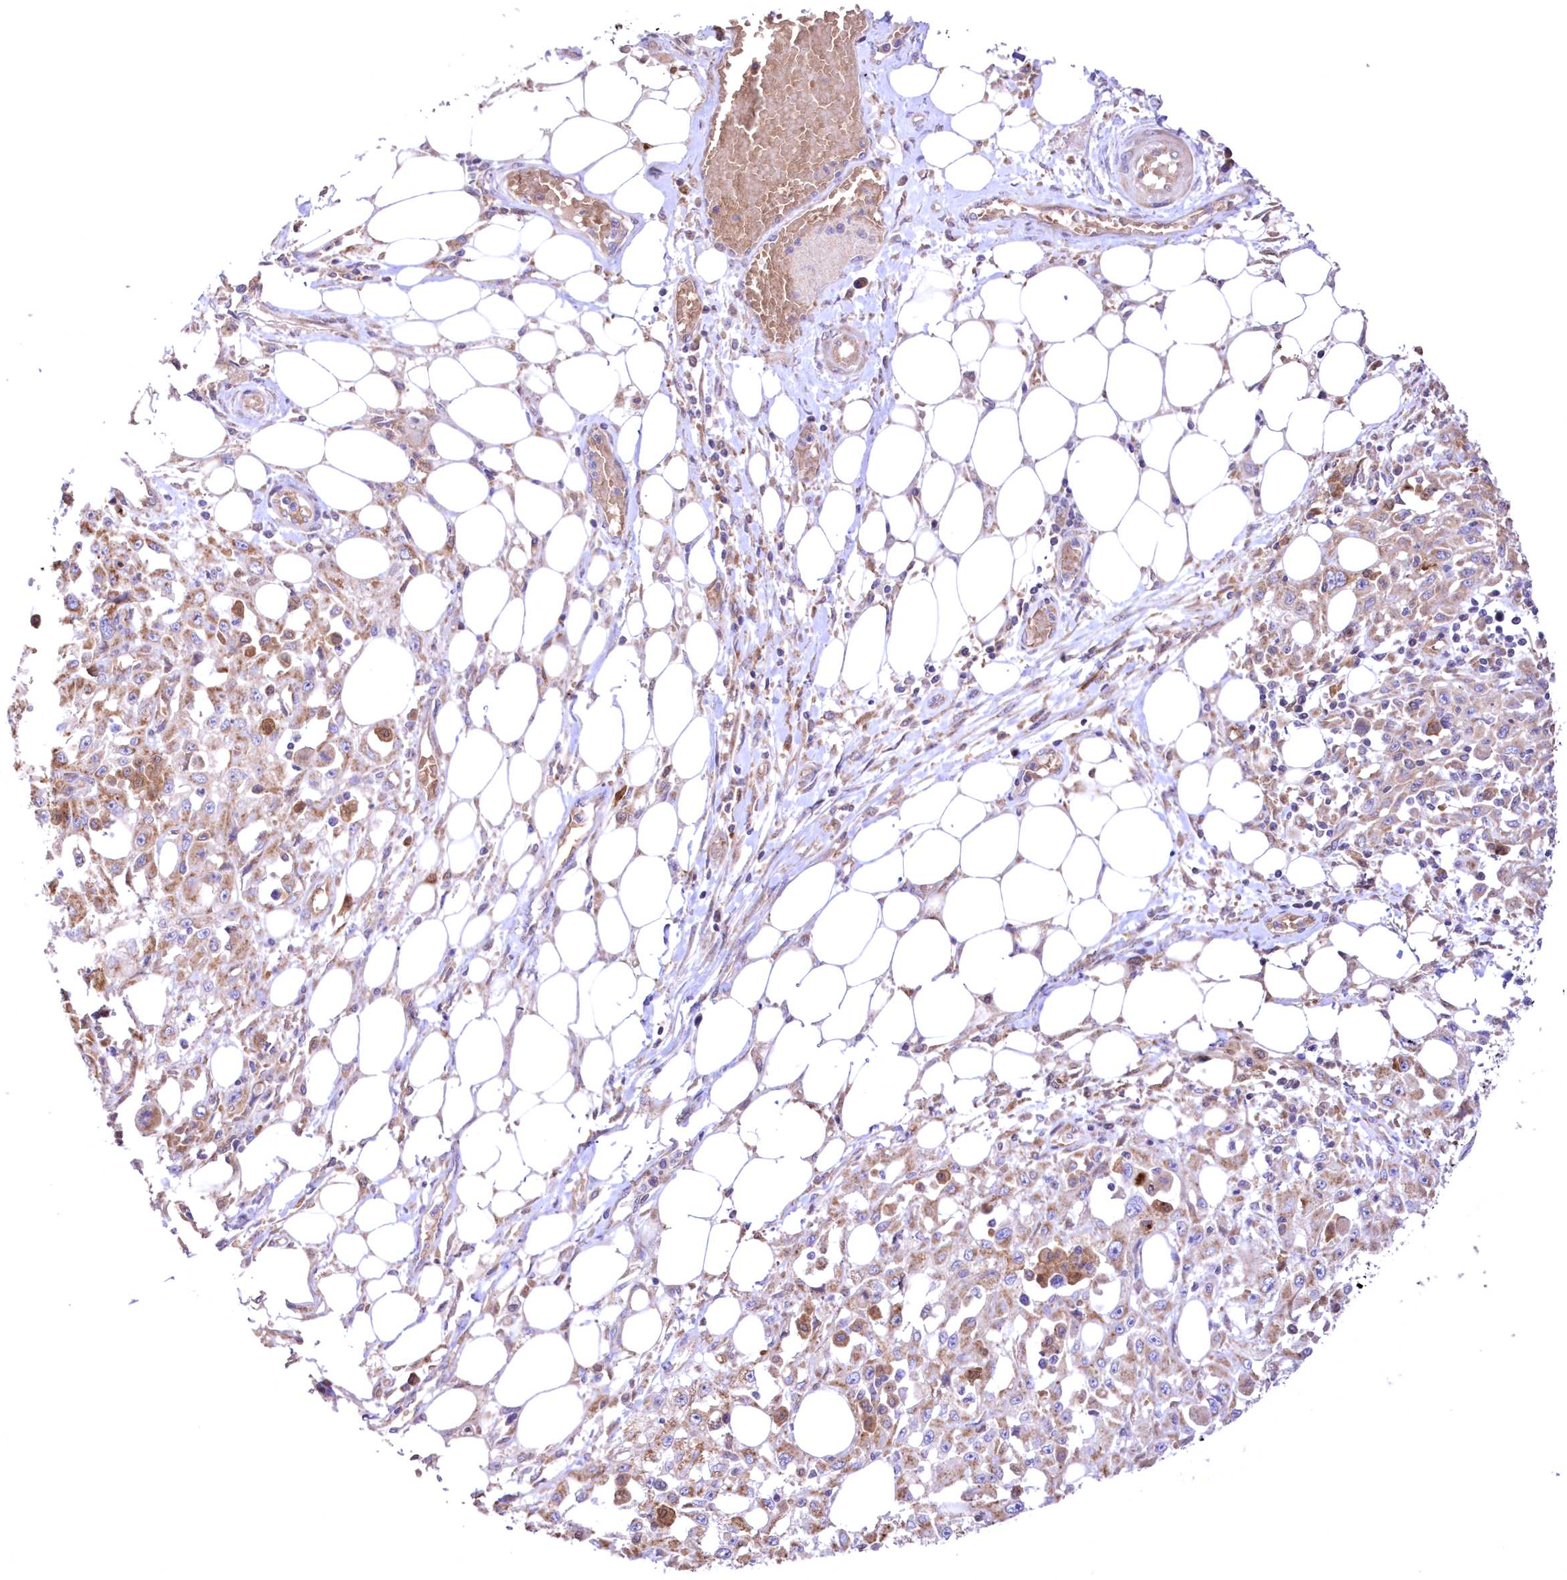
{"staining": {"intensity": "moderate", "quantity": ">75%", "location": "cytoplasmic/membranous"}, "tissue": "skin cancer", "cell_type": "Tumor cells", "image_type": "cancer", "snomed": [{"axis": "morphology", "description": "Squamous cell carcinoma, NOS"}, {"axis": "morphology", "description": "Squamous cell carcinoma, metastatic, NOS"}, {"axis": "topography", "description": "Skin"}, {"axis": "topography", "description": "Lymph node"}], "caption": "The image demonstrates immunohistochemical staining of skin squamous cell carcinoma. There is moderate cytoplasmic/membranous expression is identified in about >75% of tumor cells.", "gene": "FCHO2", "patient": {"sex": "male", "age": 75}}